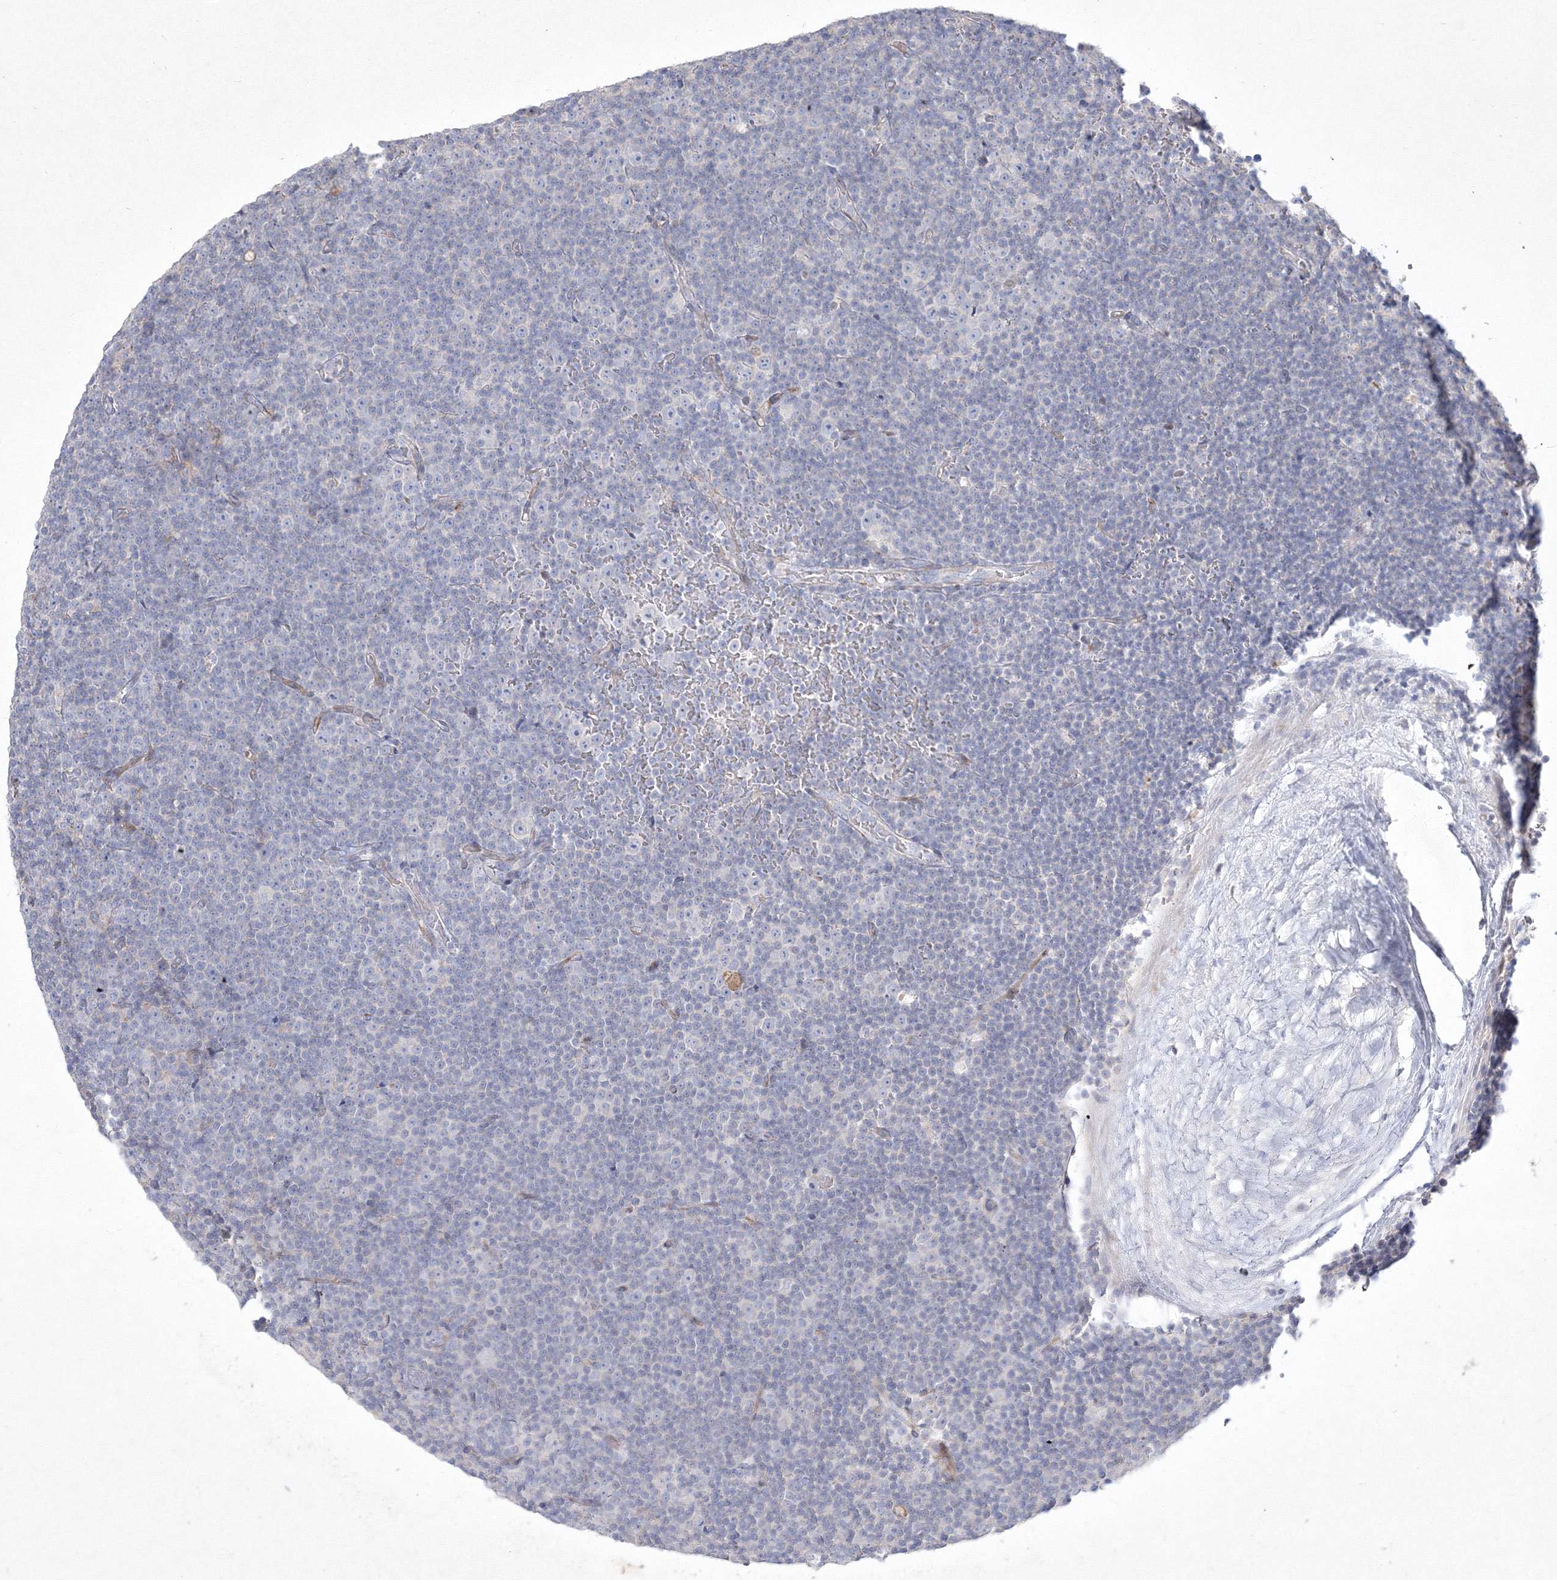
{"staining": {"intensity": "negative", "quantity": "none", "location": "none"}, "tissue": "lymphoma", "cell_type": "Tumor cells", "image_type": "cancer", "snomed": [{"axis": "morphology", "description": "Malignant lymphoma, non-Hodgkin's type, Low grade"}, {"axis": "topography", "description": "Lymph node"}], "caption": "Immunohistochemistry (IHC) histopathology image of low-grade malignant lymphoma, non-Hodgkin's type stained for a protein (brown), which reveals no staining in tumor cells. Brightfield microscopy of immunohistochemistry (IHC) stained with DAB (brown) and hematoxylin (blue), captured at high magnification.", "gene": "CXXC4", "patient": {"sex": "female", "age": 67}}